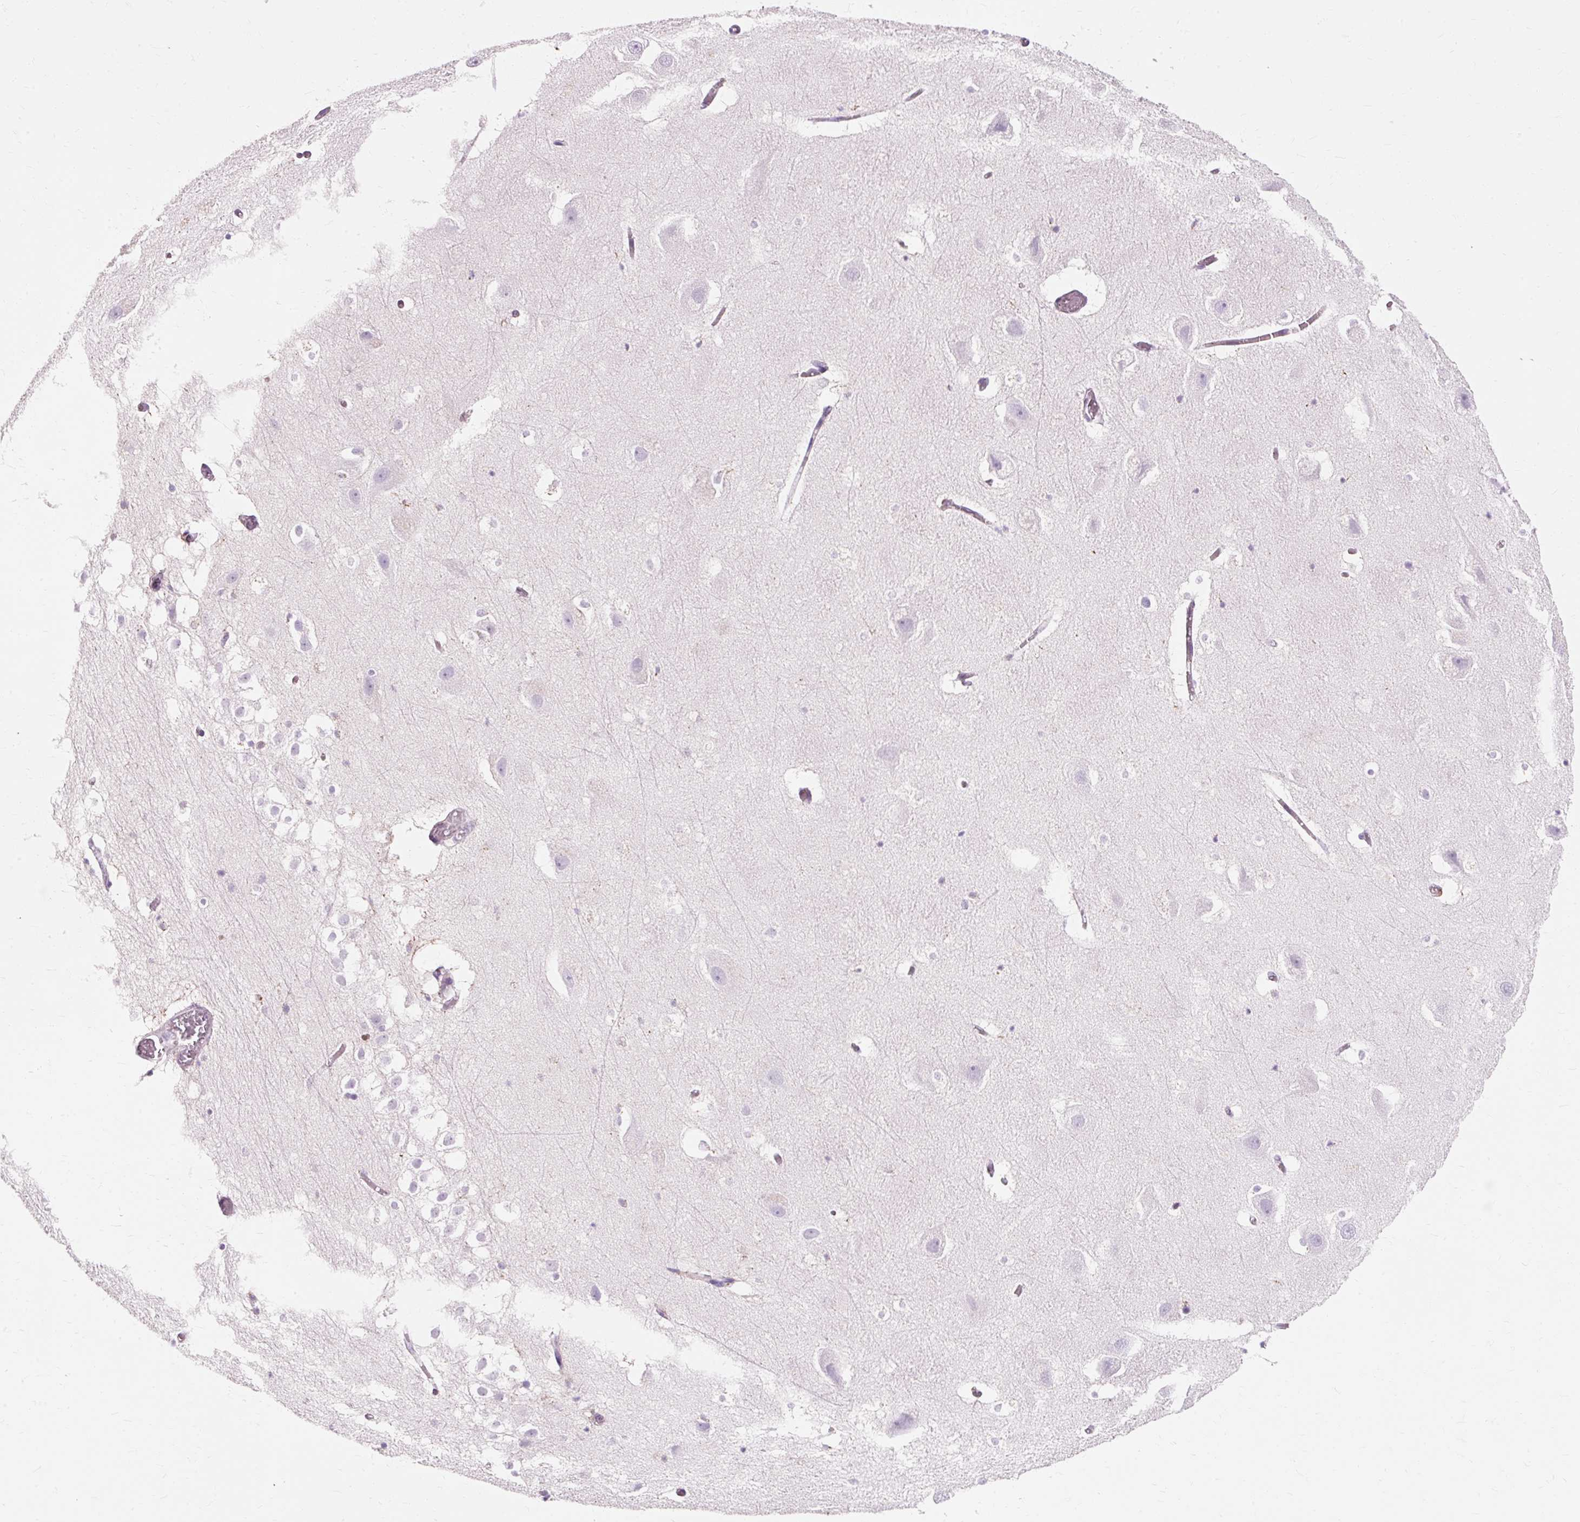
{"staining": {"intensity": "negative", "quantity": "none", "location": "none"}, "tissue": "hippocampus", "cell_type": "Glial cells", "image_type": "normal", "snomed": [{"axis": "morphology", "description": "Normal tissue, NOS"}, {"axis": "topography", "description": "Hippocampus"}], "caption": "This photomicrograph is of unremarkable hippocampus stained with immunohistochemistry (IHC) to label a protein in brown with the nuclei are counter-stained blue. There is no expression in glial cells.", "gene": "CLDN25", "patient": {"sex": "female", "age": 52}}